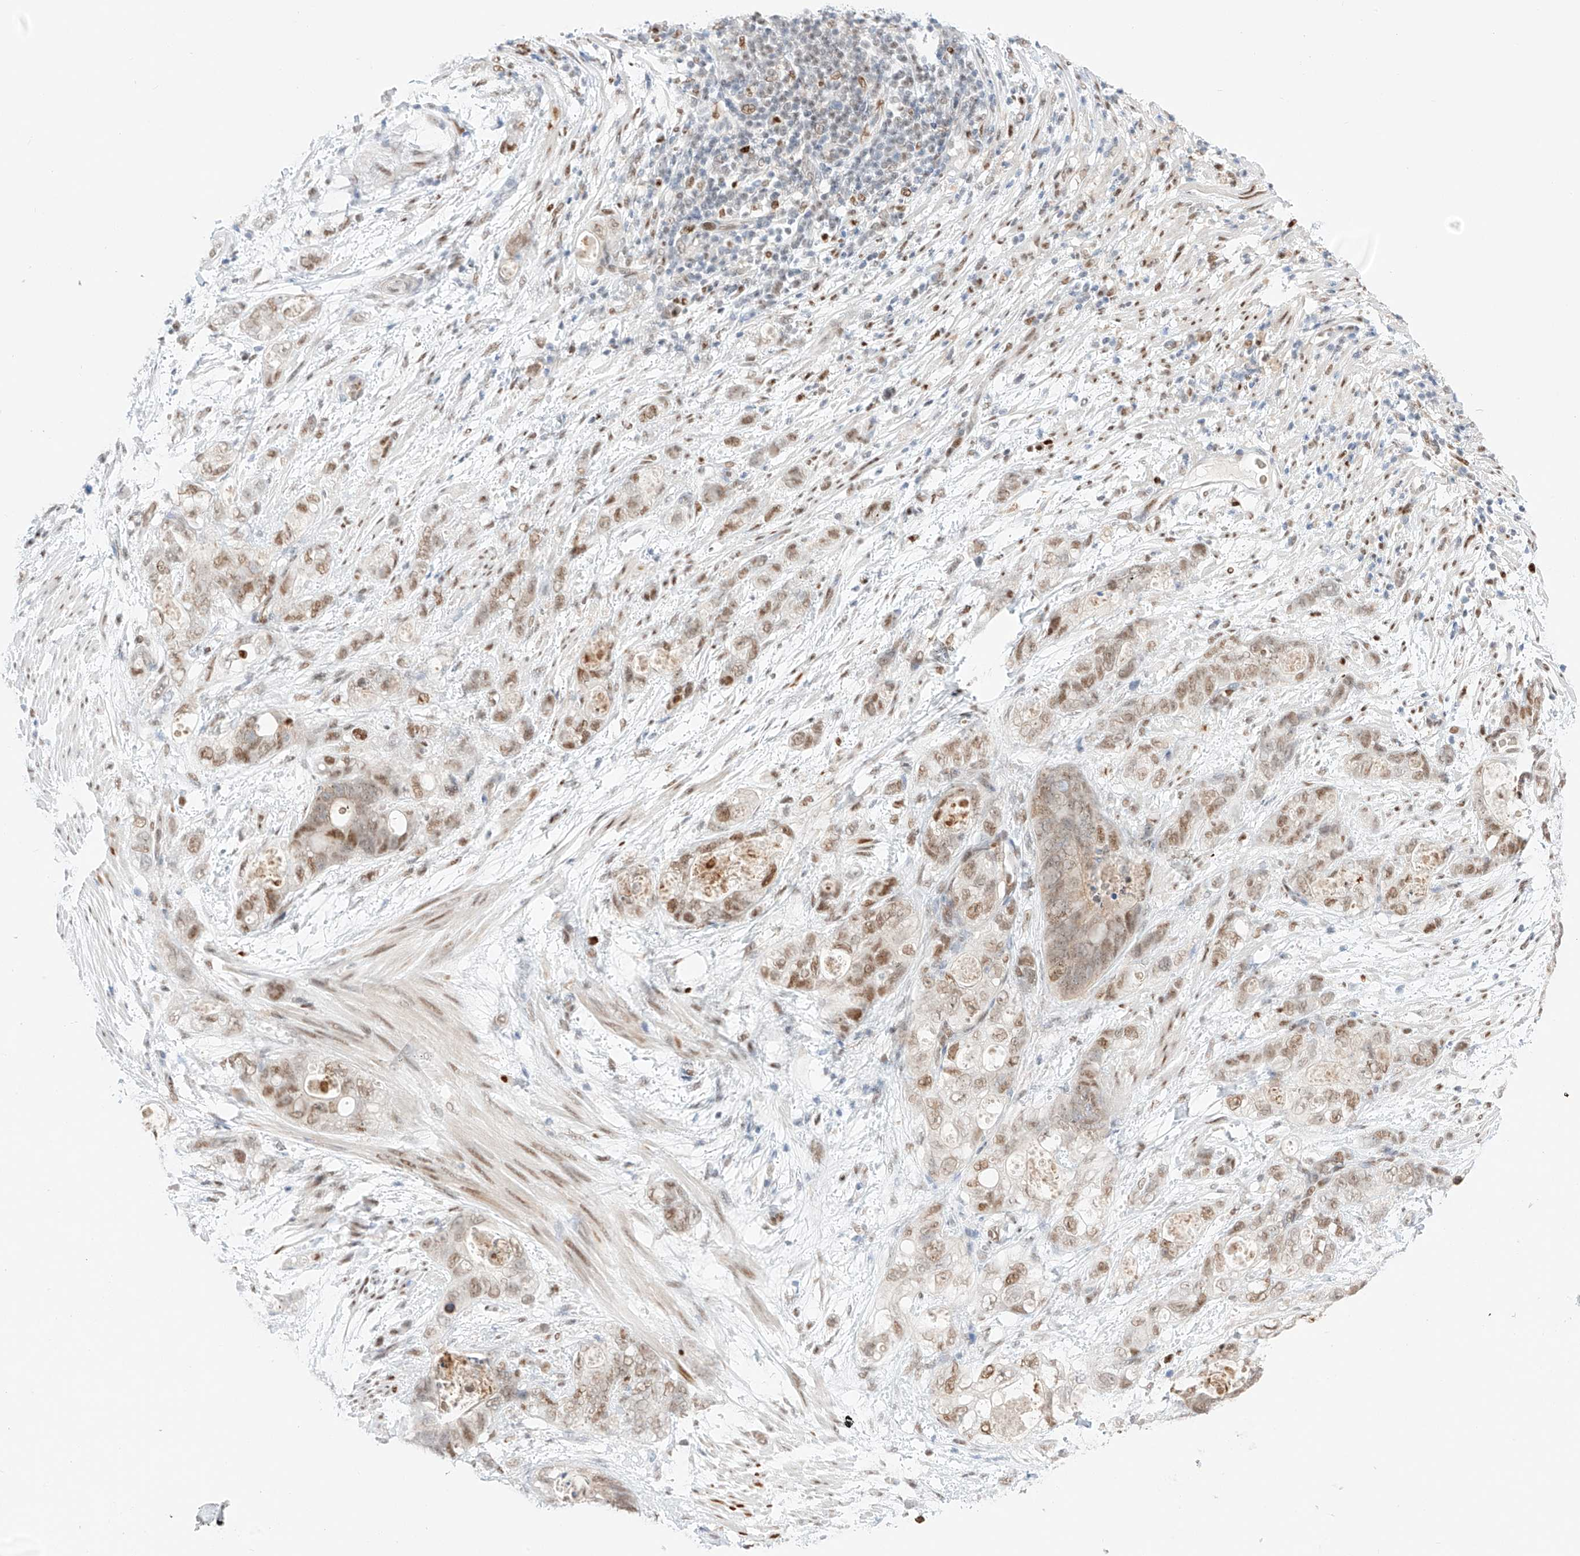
{"staining": {"intensity": "moderate", "quantity": "25%-75%", "location": "nuclear"}, "tissue": "stomach cancer", "cell_type": "Tumor cells", "image_type": "cancer", "snomed": [{"axis": "morphology", "description": "Normal tissue, NOS"}, {"axis": "morphology", "description": "Adenocarcinoma, NOS"}, {"axis": "topography", "description": "Stomach"}], "caption": "There is medium levels of moderate nuclear staining in tumor cells of adenocarcinoma (stomach), as demonstrated by immunohistochemical staining (brown color).", "gene": "APIP", "patient": {"sex": "female", "age": 89}}